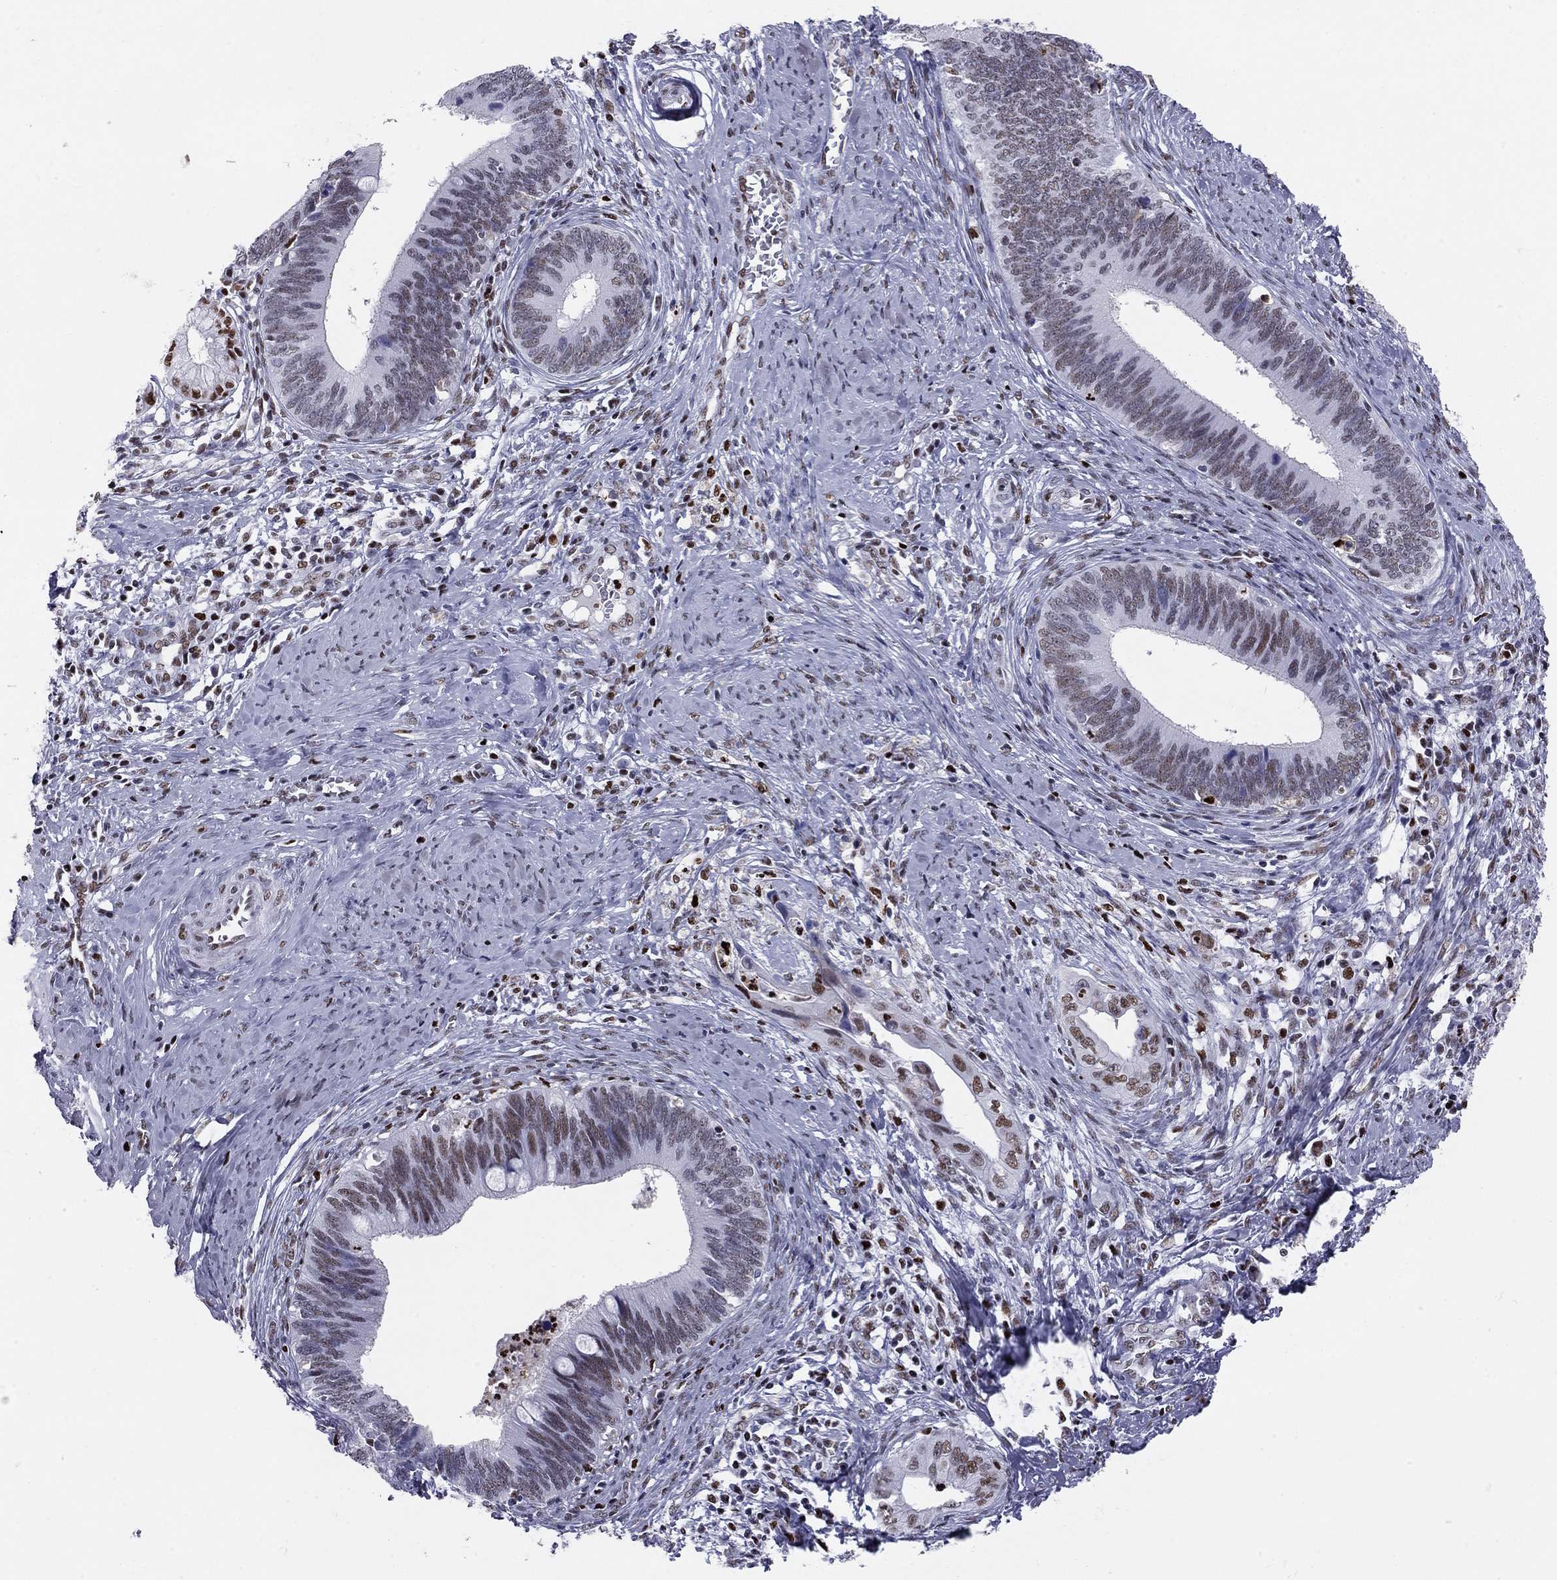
{"staining": {"intensity": "moderate", "quantity": "<25%", "location": "nuclear"}, "tissue": "cervical cancer", "cell_type": "Tumor cells", "image_type": "cancer", "snomed": [{"axis": "morphology", "description": "Adenocarcinoma, NOS"}, {"axis": "topography", "description": "Cervix"}], "caption": "Immunohistochemical staining of human cervical adenocarcinoma displays low levels of moderate nuclear expression in approximately <25% of tumor cells.", "gene": "PCGF3", "patient": {"sex": "female", "age": 42}}